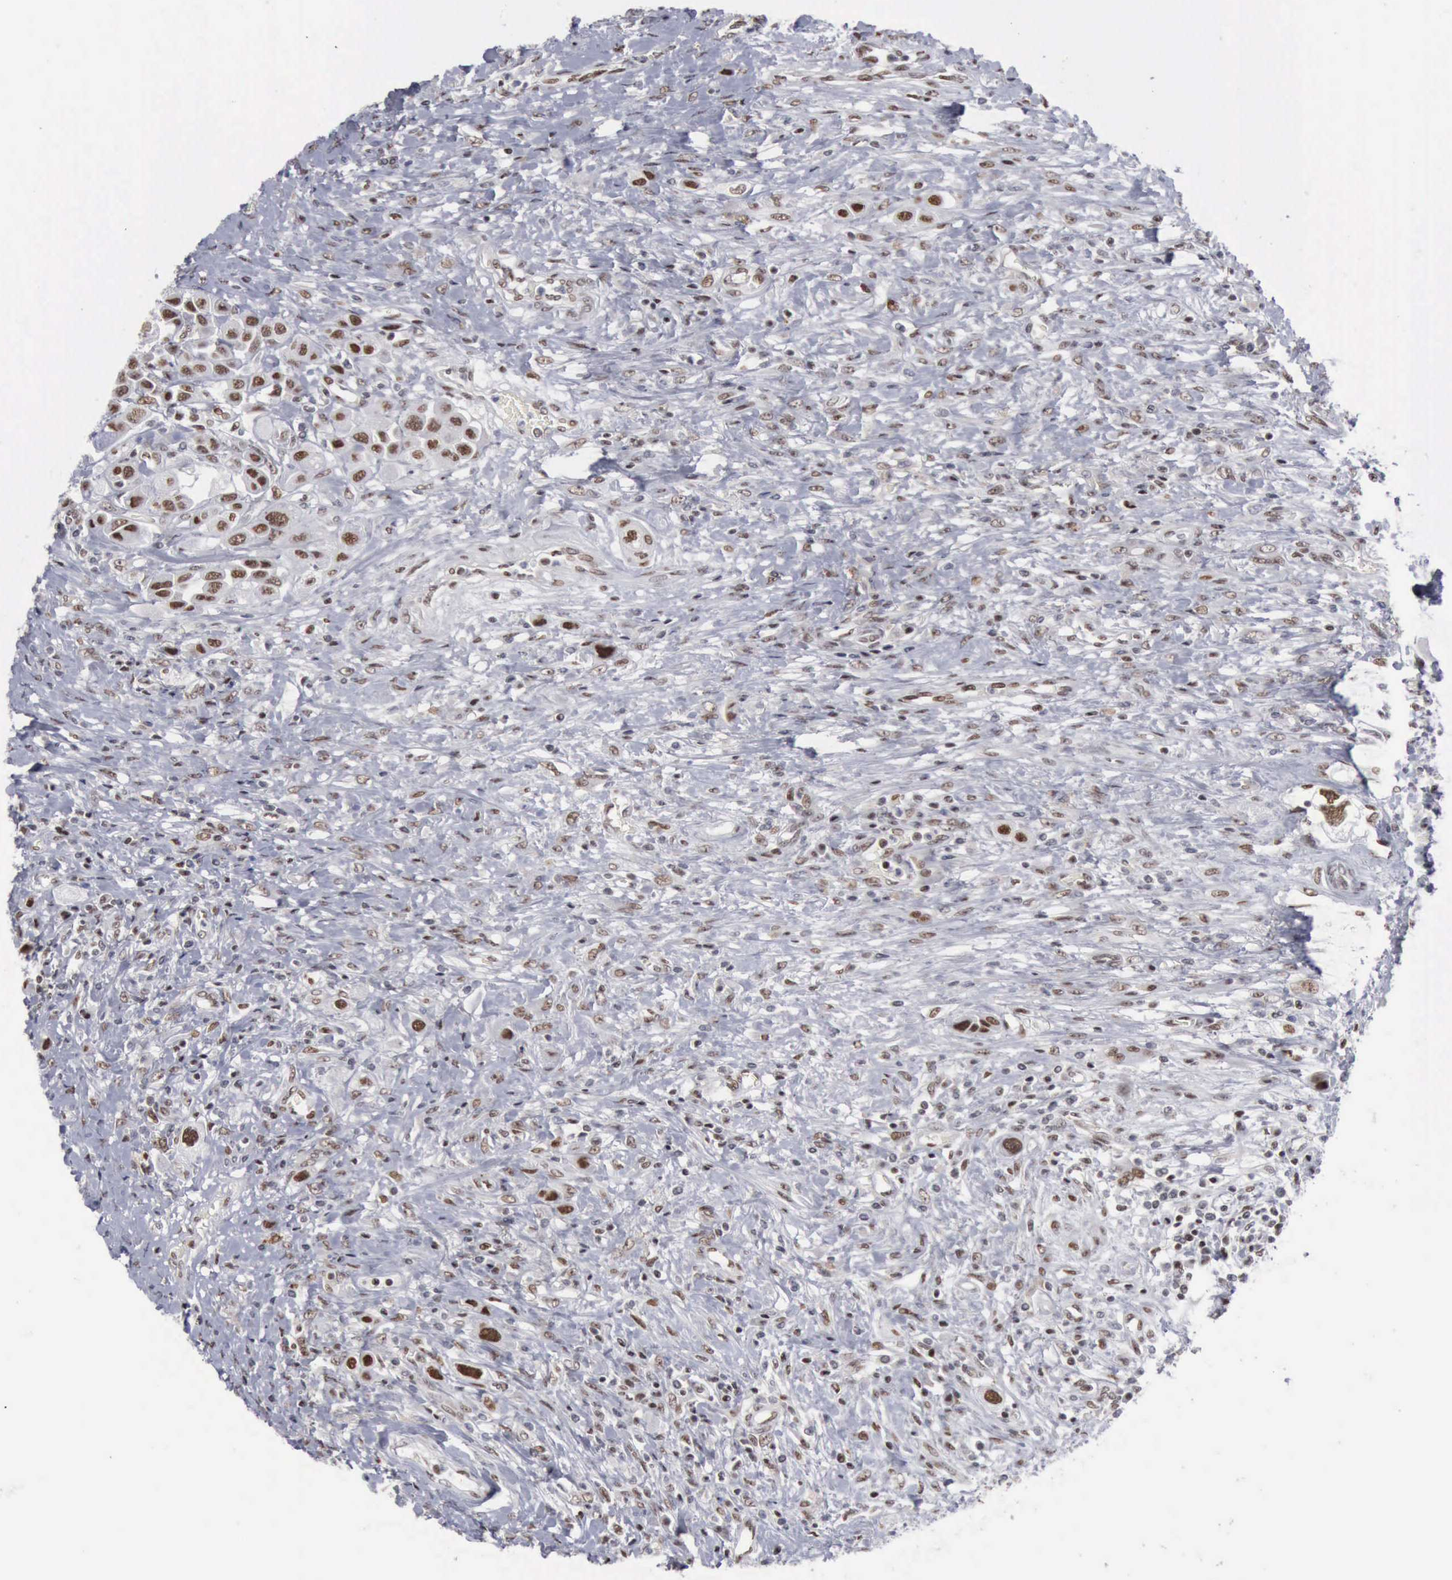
{"staining": {"intensity": "strong", "quantity": "25%-75%", "location": "nuclear"}, "tissue": "urothelial cancer", "cell_type": "Tumor cells", "image_type": "cancer", "snomed": [{"axis": "morphology", "description": "Urothelial carcinoma, High grade"}, {"axis": "topography", "description": "Urinary bladder"}], "caption": "Tumor cells display strong nuclear expression in approximately 25%-75% of cells in urothelial carcinoma (high-grade).", "gene": "KIAA0586", "patient": {"sex": "male", "age": 50}}